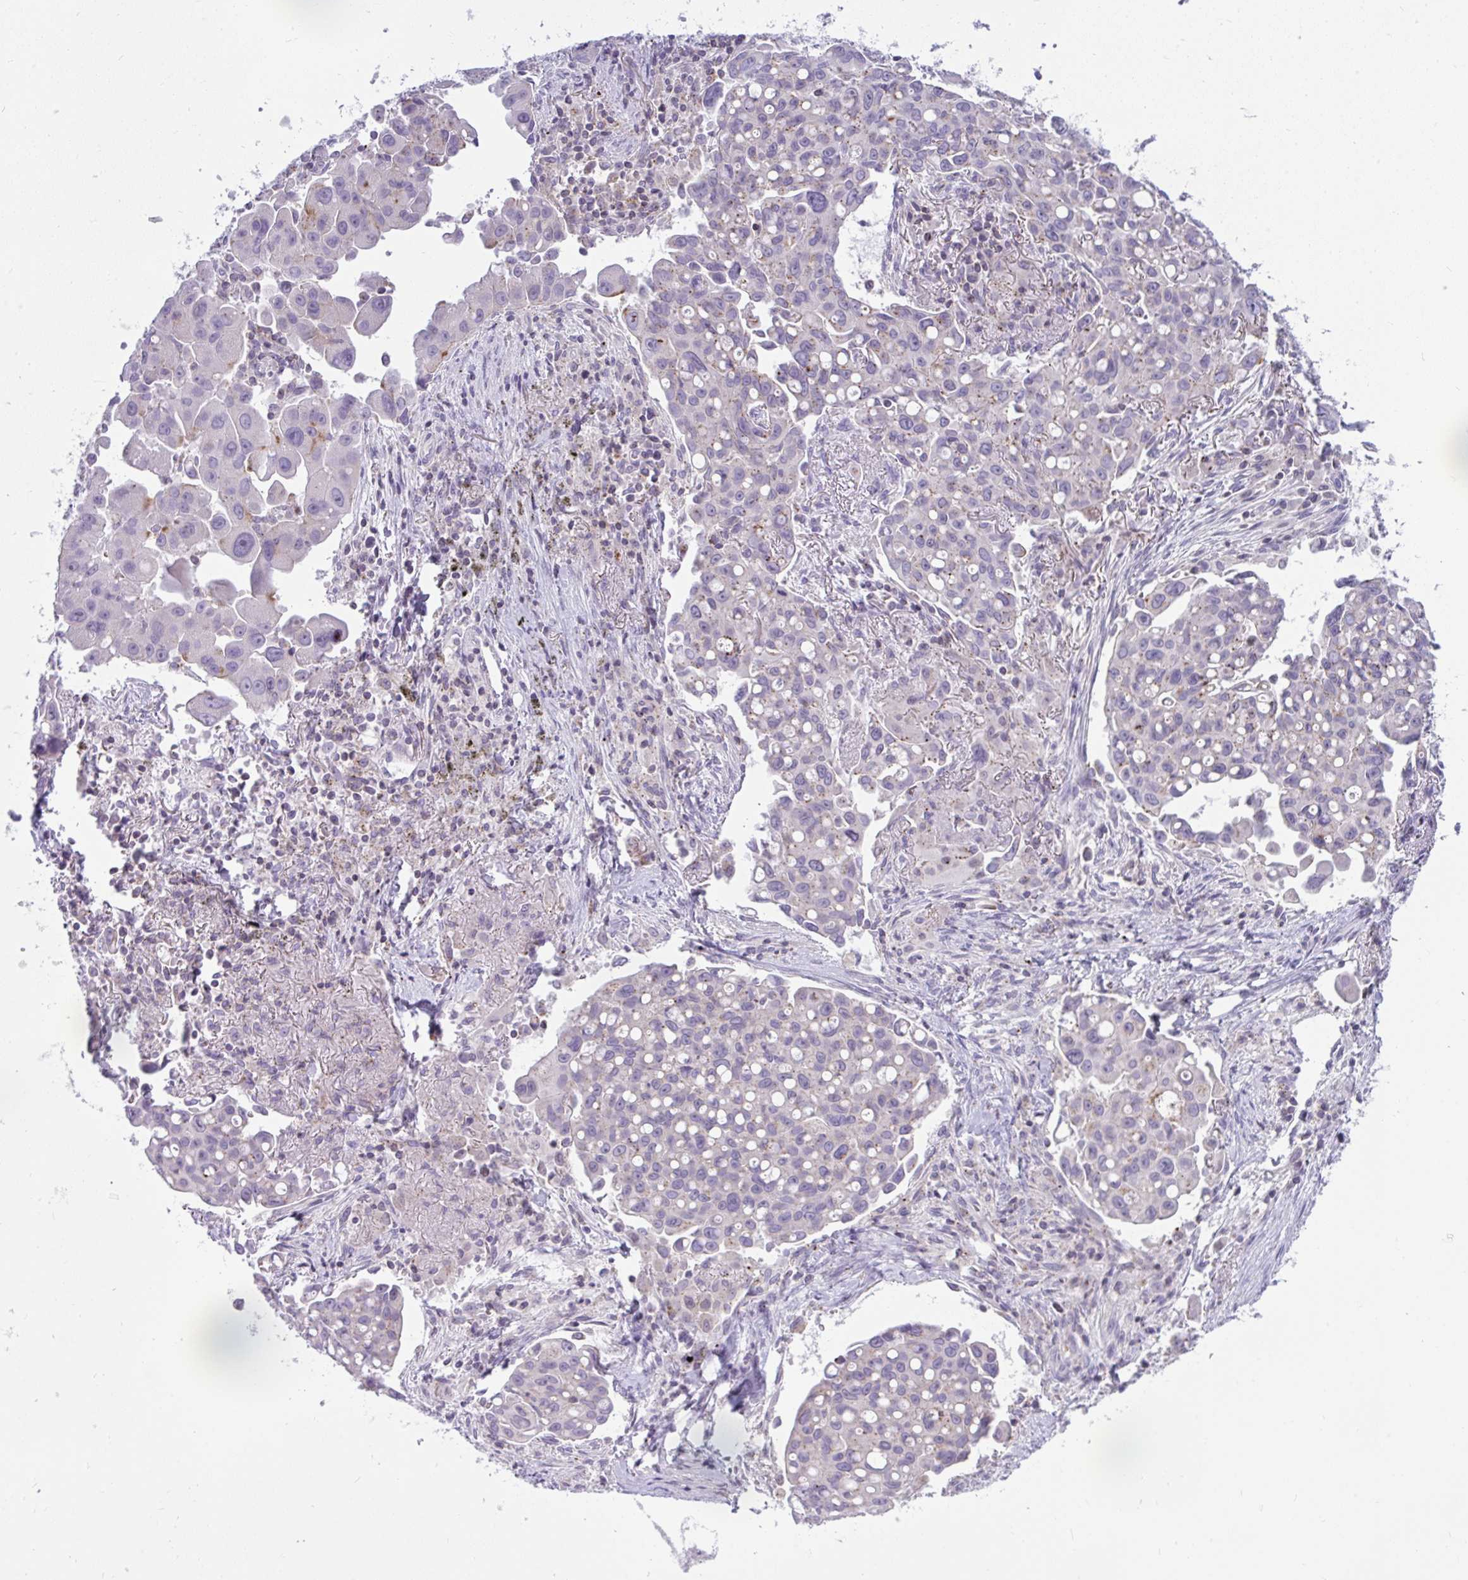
{"staining": {"intensity": "negative", "quantity": "none", "location": "none"}, "tissue": "lung cancer", "cell_type": "Tumor cells", "image_type": "cancer", "snomed": [{"axis": "morphology", "description": "Adenocarcinoma, NOS"}, {"axis": "topography", "description": "Lung"}], "caption": "Adenocarcinoma (lung) was stained to show a protein in brown. There is no significant positivity in tumor cells. (Stains: DAB (3,3'-diaminobenzidine) immunohistochemistry with hematoxylin counter stain, Microscopy: brightfield microscopy at high magnification).", "gene": "VPS4B", "patient": {"sex": "male", "age": 68}}